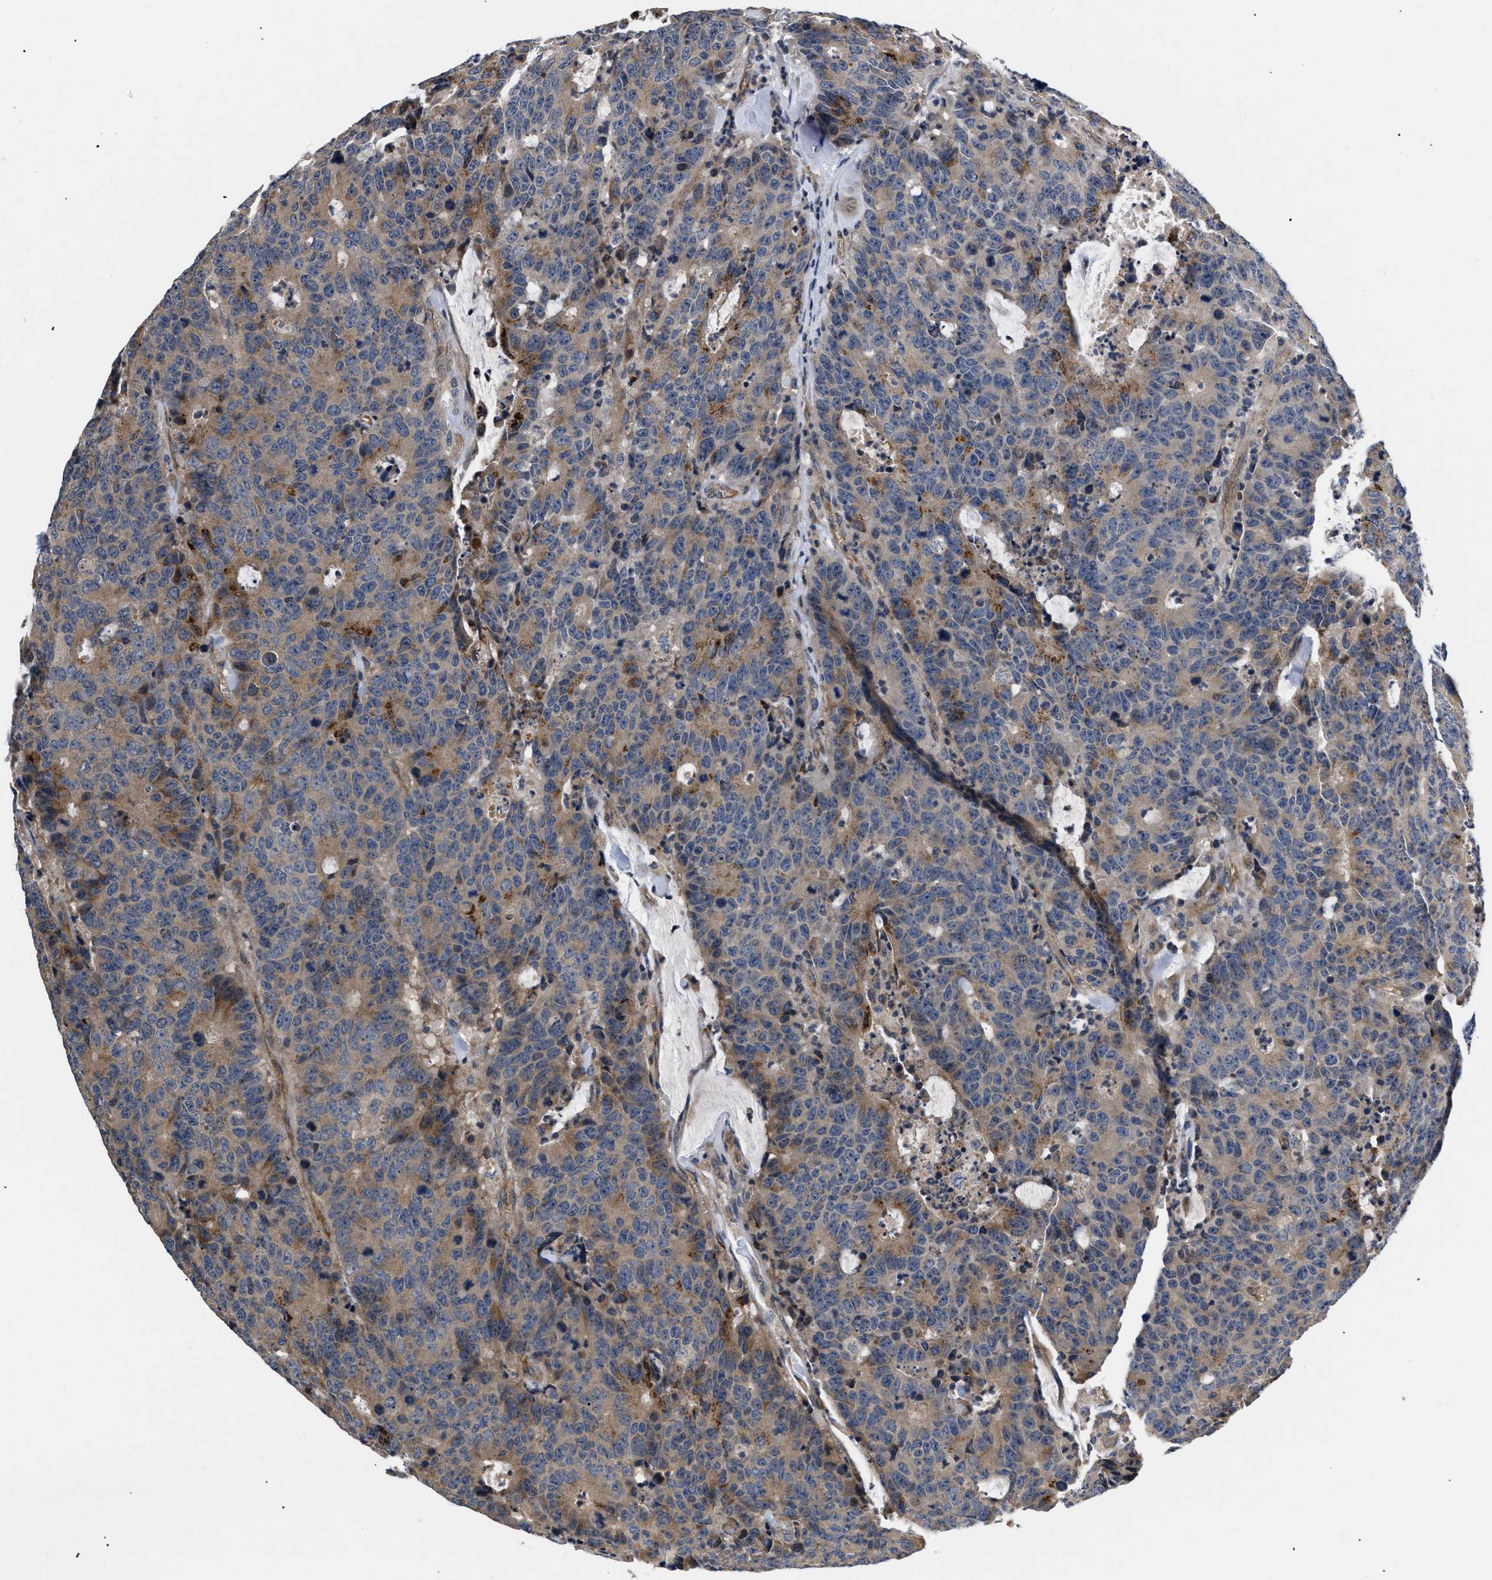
{"staining": {"intensity": "moderate", "quantity": "25%-75%", "location": "cytoplasmic/membranous"}, "tissue": "colorectal cancer", "cell_type": "Tumor cells", "image_type": "cancer", "snomed": [{"axis": "morphology", "description": "Adenocarcinoma, NOS"}, {"axis": "topography", "description": "Colon"}], "caption": "IHC (DAB) staining of colorectal cancer (adenocarcinoma) reveals moderate cytoplasmic/membranous protein staining in about 25%-75% of tumor cells.", "gene": "HMGCR", "patient": {"sex": "female", "age": 86}}